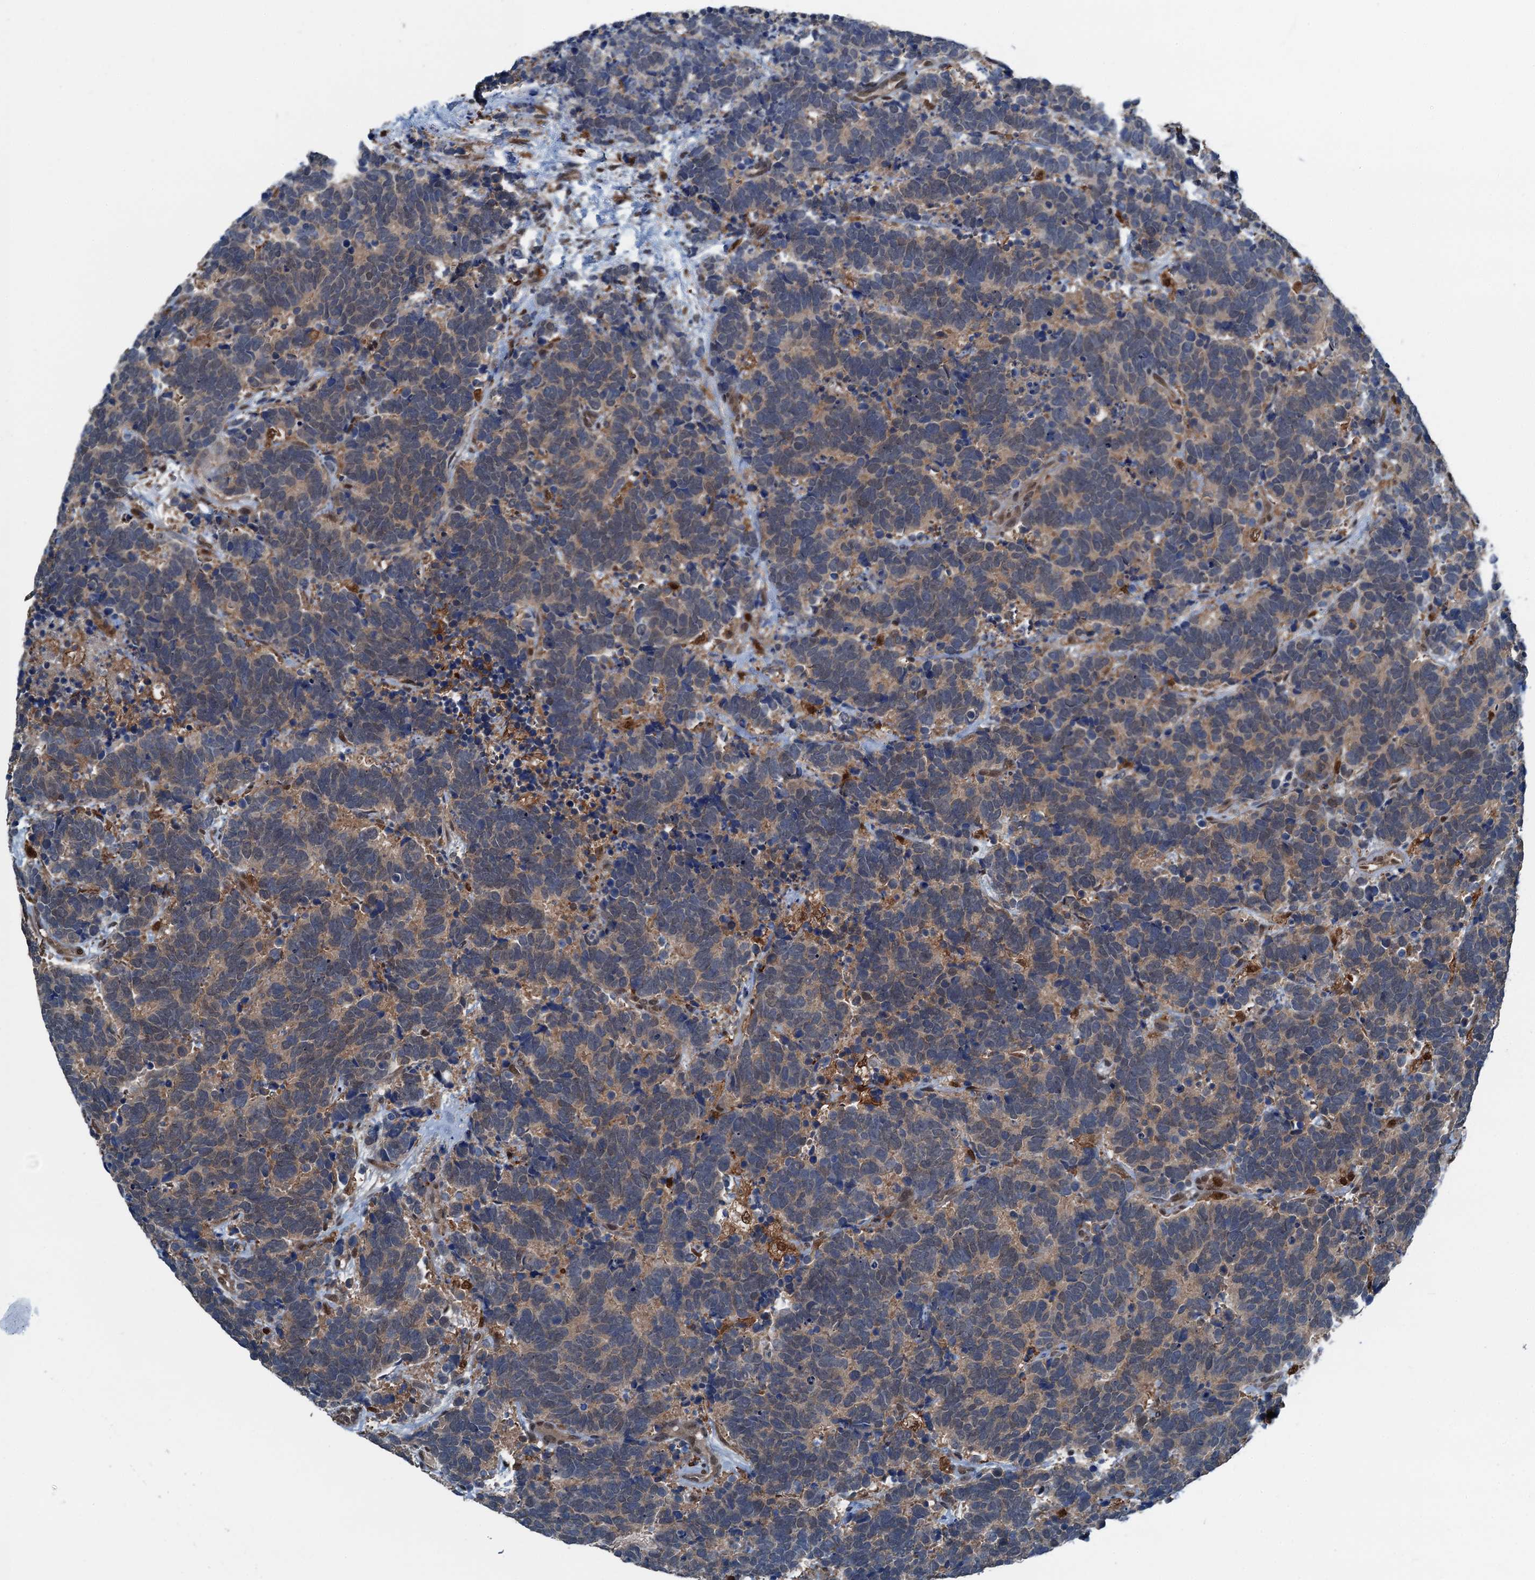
{"staining": {"intensity": "weak", "quantity": ">75%", "location": "cytoplasmic/membranous"}, "tissue": "carcinoid", "cell_type": "Tumor cells", "image_type": "cancer", "snomed": [{"axis": "morphology", "description": "Carcinoma, NOS"}, {"axis": "morphology", "description": "Carcinoid, malignant, NOS"}, {"axis": "topography", "description": "Urinary bladder"}], "caption": "Carcinoid stained for a protein reveals weak cytoplasmic/membranous positivity in tumor cells.", "gene": "RNH1", "patient": {"sex": "male", "age": 57}}